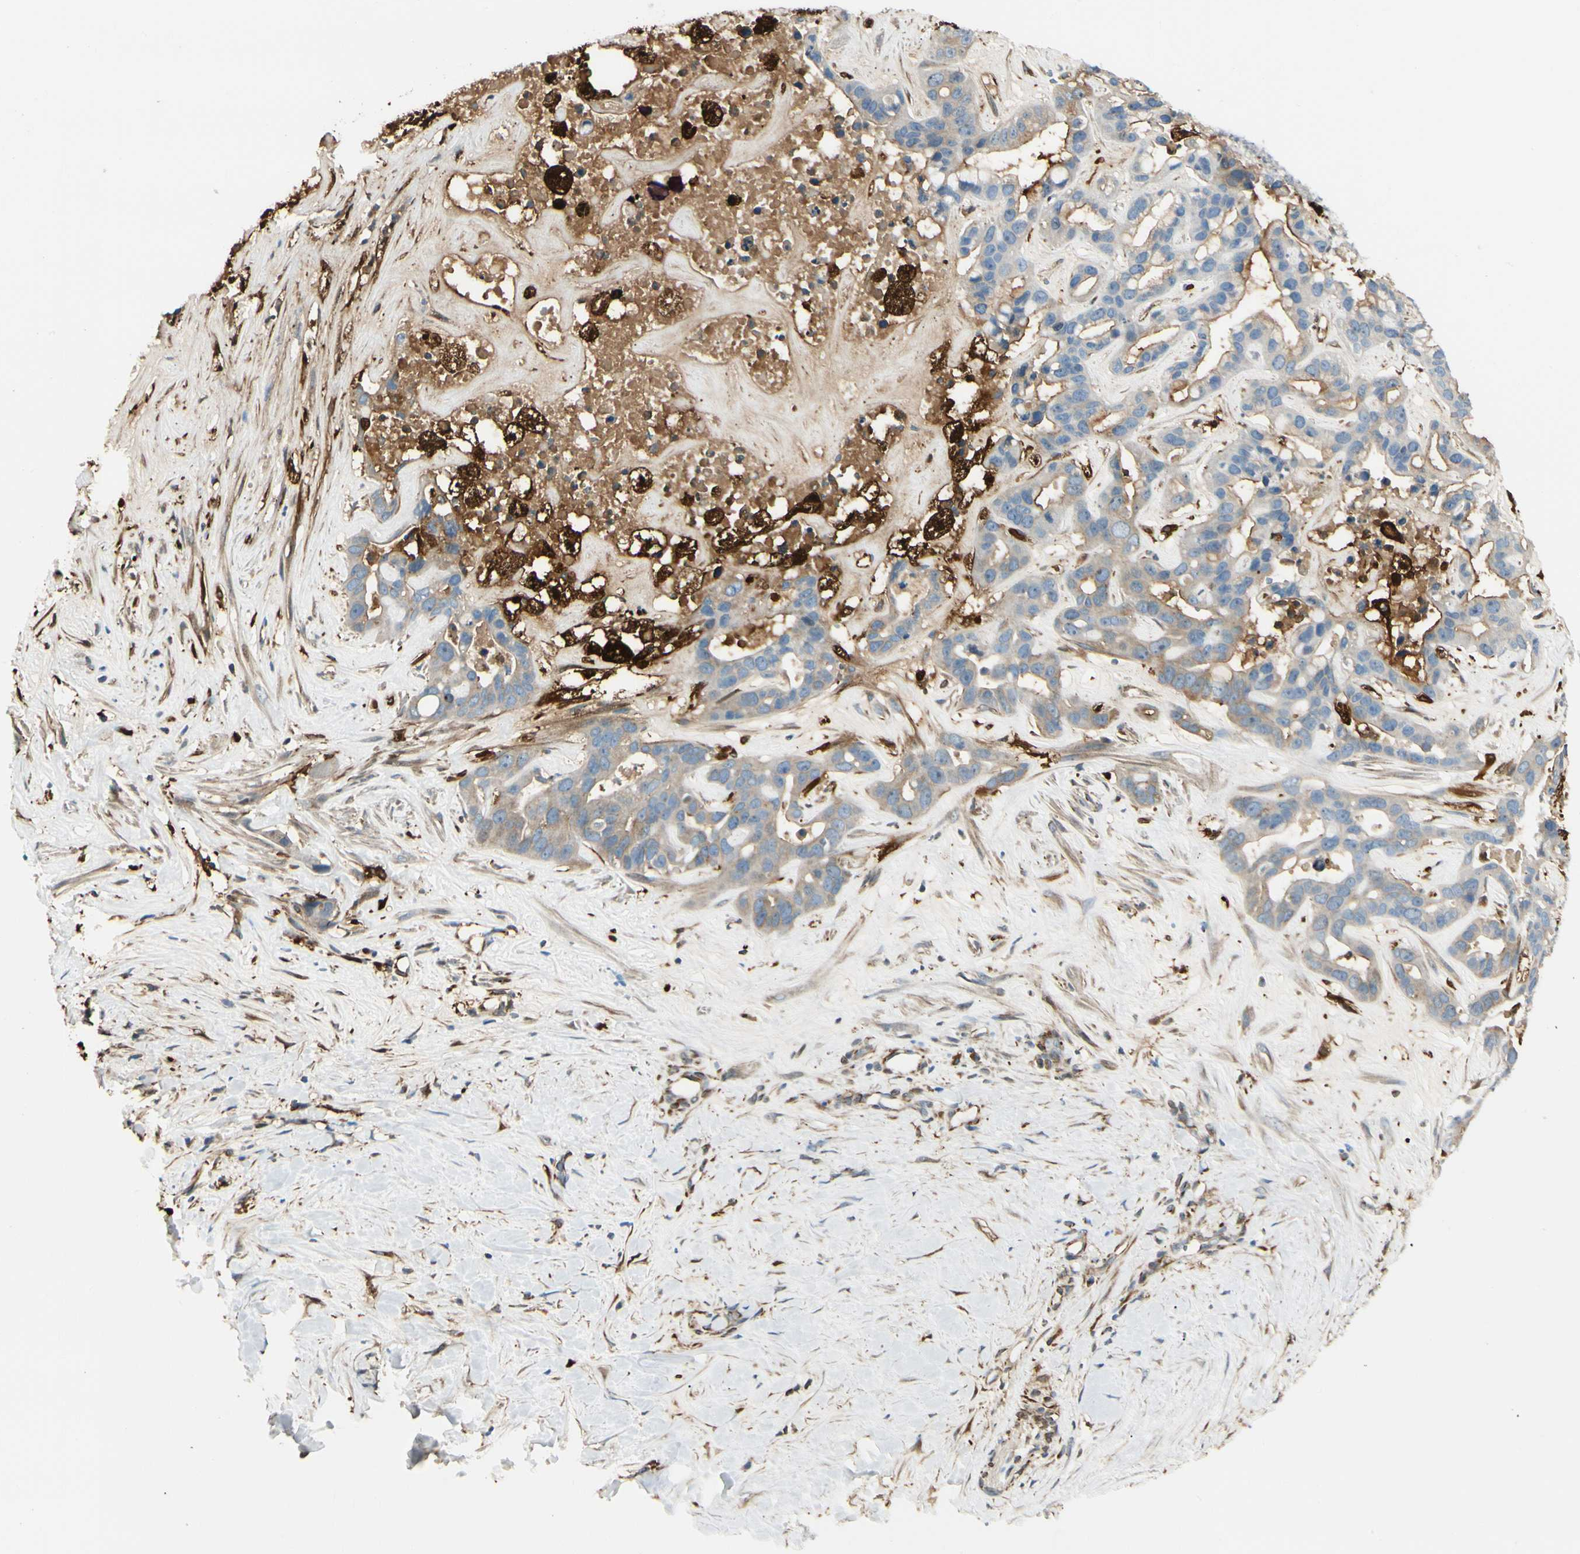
{"staining": {"intensity": "weak", "quantity": "25%-75%", "location": "cytoplasmic/membranous"}, "tissue": "liver cancer", "cell_type": "Tumor cells", "image_type": "cancer", "snomed": [{"axis": "morphology", "description": "Cholangiocarcinoma"}, {"axis": "topography", "description": "Liver"}], "caption": "Liver cancer (cholangiocarcinoma) was stained to show a protein in brown. There is low levels of weak cytoplasmic/membranous positivity in approximately 25%-75% of tumor cells.", "gene": "FTH1", "patient": {"sex": "female", "age": 65}}